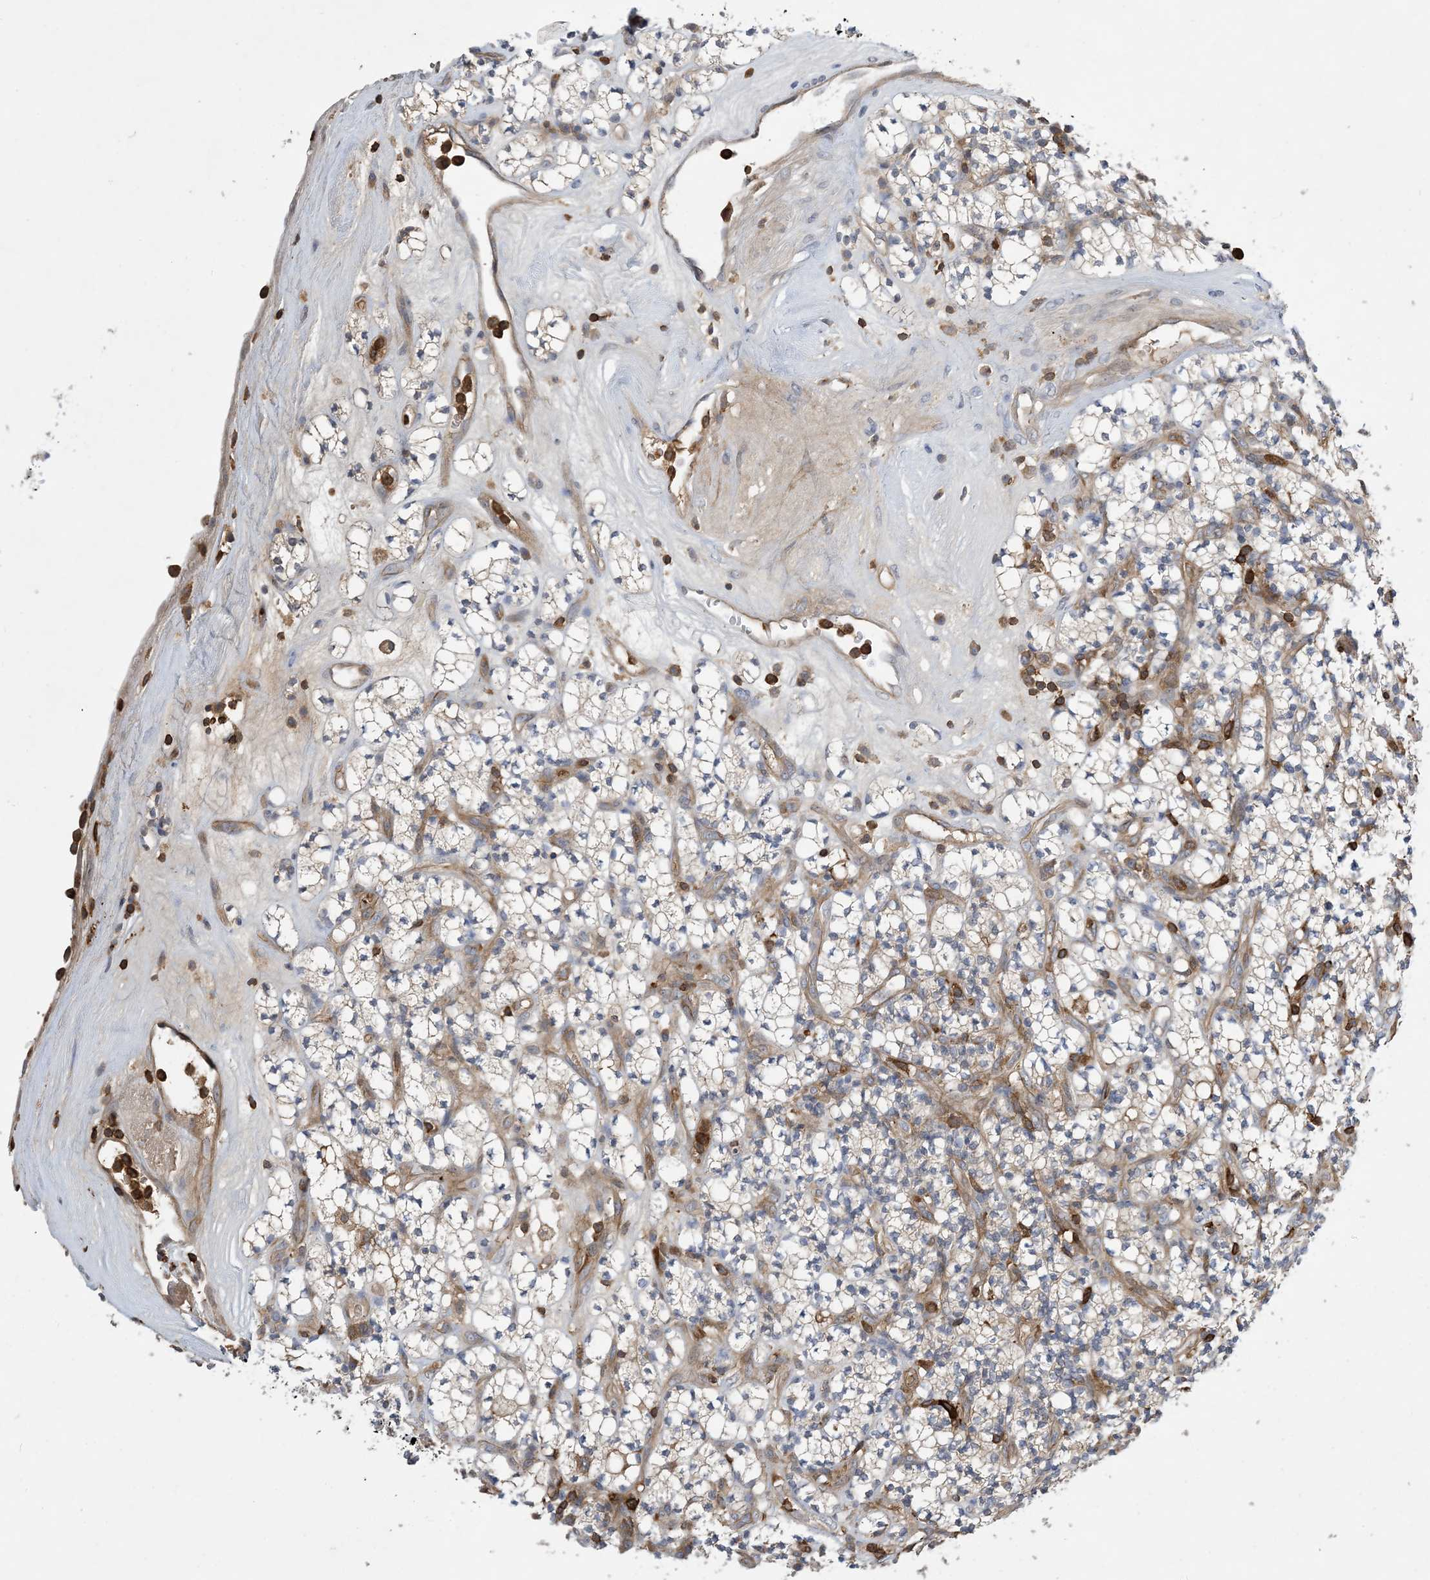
{"staining": {"intensity": "negative", "quantity": "none", "location": "none"}, "tissue": "renal cancer", "cell_type": "Tumor cells", "image_type": "cancer", "snomed": [{"axis": "morphology", "description": "Adenocarcinoma, NOS"}, {"axis": "topography", "description": "Kidney"}], "caption": "High magnification brightfield microscopy of renal cancer stained with DAB (3,3'-diaminobenzidine) (brown) and counterstained with hematoxylin (blue): tumor cells show no significant staining.", "gene": "AK9", "patient": {"sex": "male", "age": 77}}